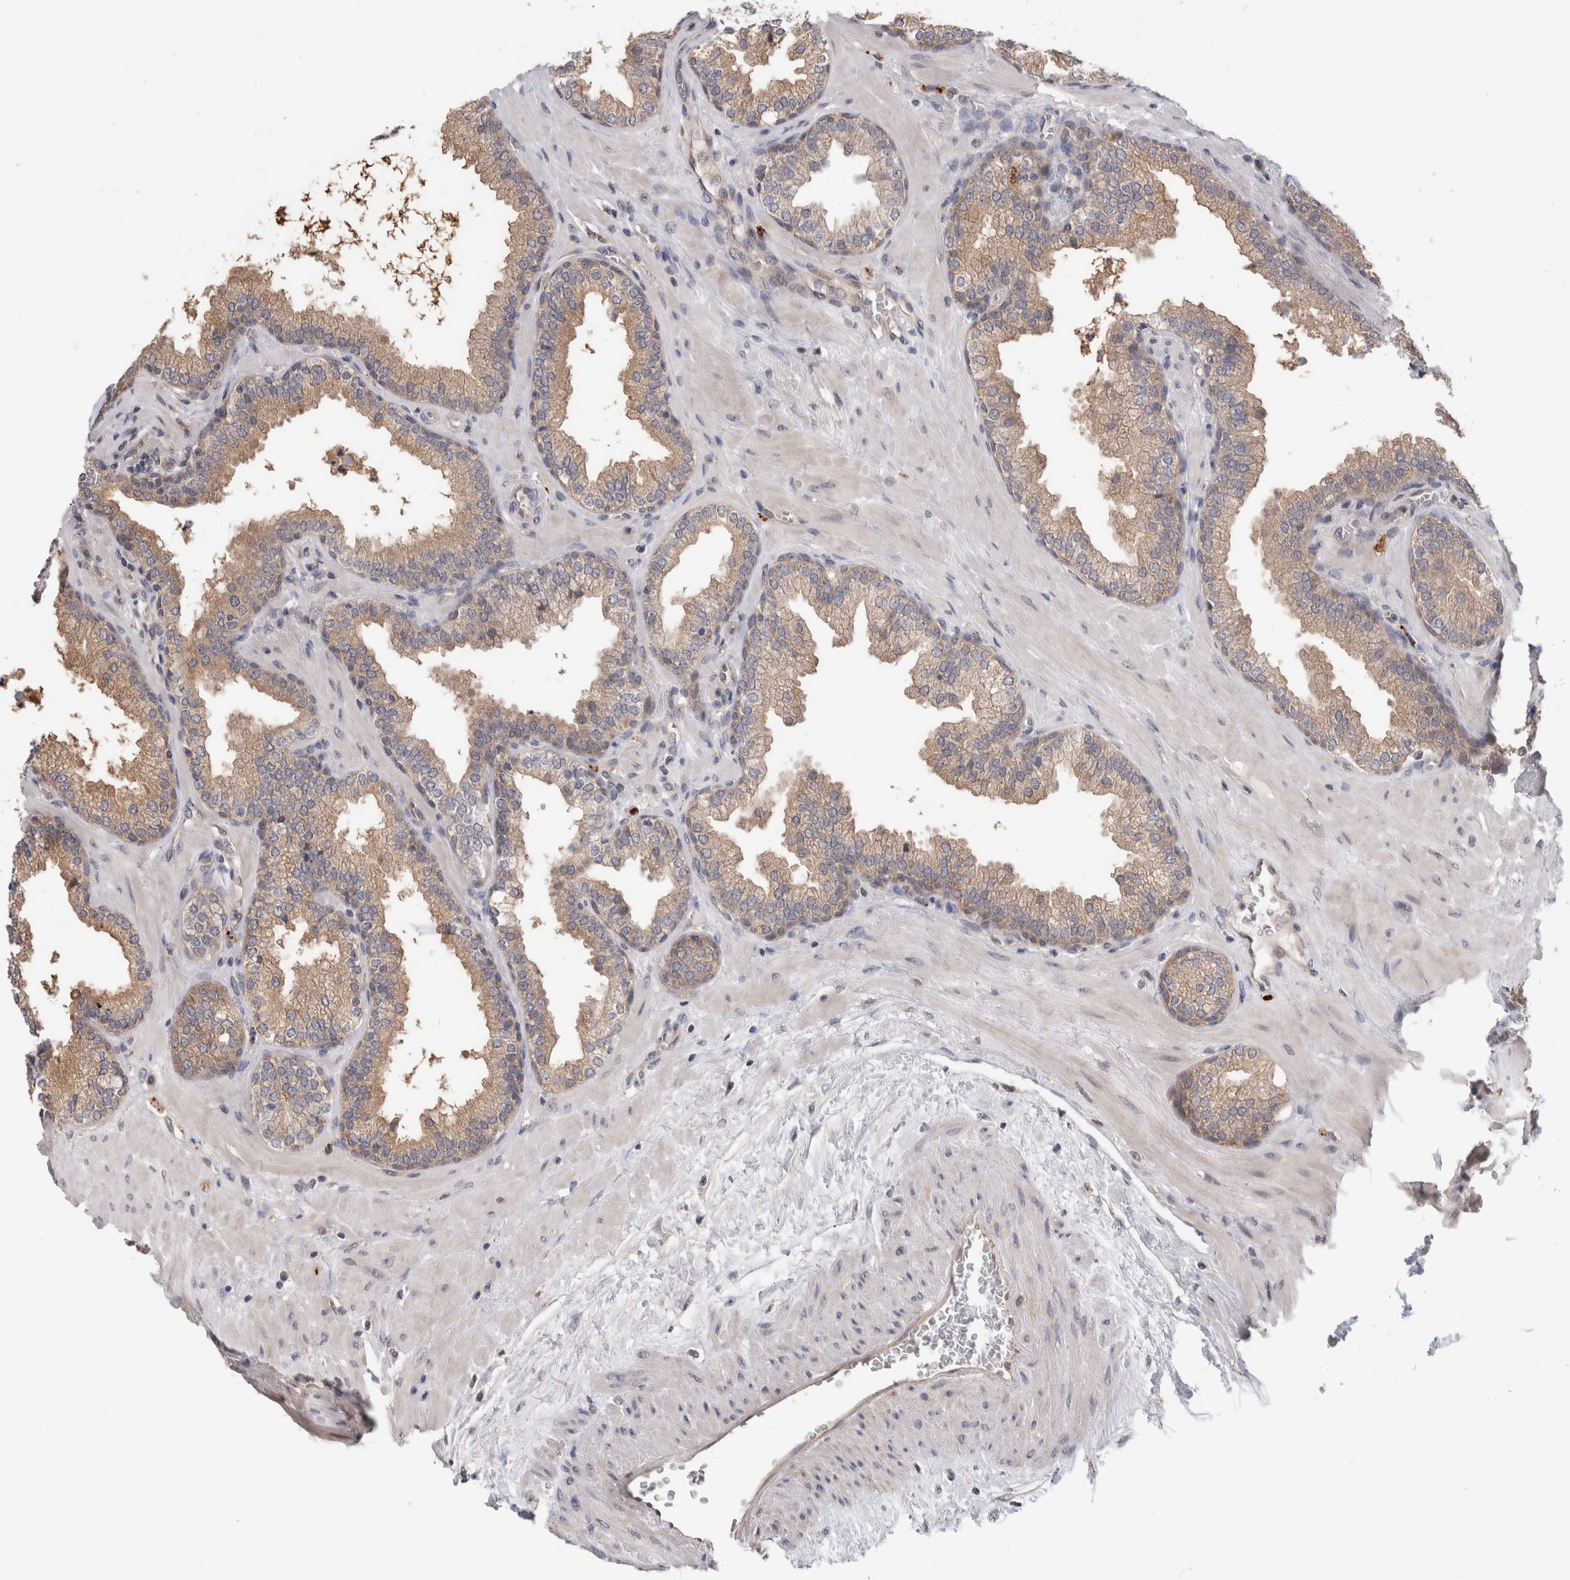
{"staining": {"intensity": "weak", "quantity": ">75%", "location": "cytoplasmic/membranous"}, "tissue": "prostate", "cell_type": "Glandular cells", "image_type": "normal", "snomed": [{"axis": "morphology", "description": "Normal tissue, NOS"}, {"axis": "topography", "description": "Prostate"}], "caption": "A low amount of weak cytoplasmic/membranous positivity is seen in about >75% of glandular cells in normal prostate.", "gene": "MRPL37", "patient": {"sex": "male", "age": 51}}